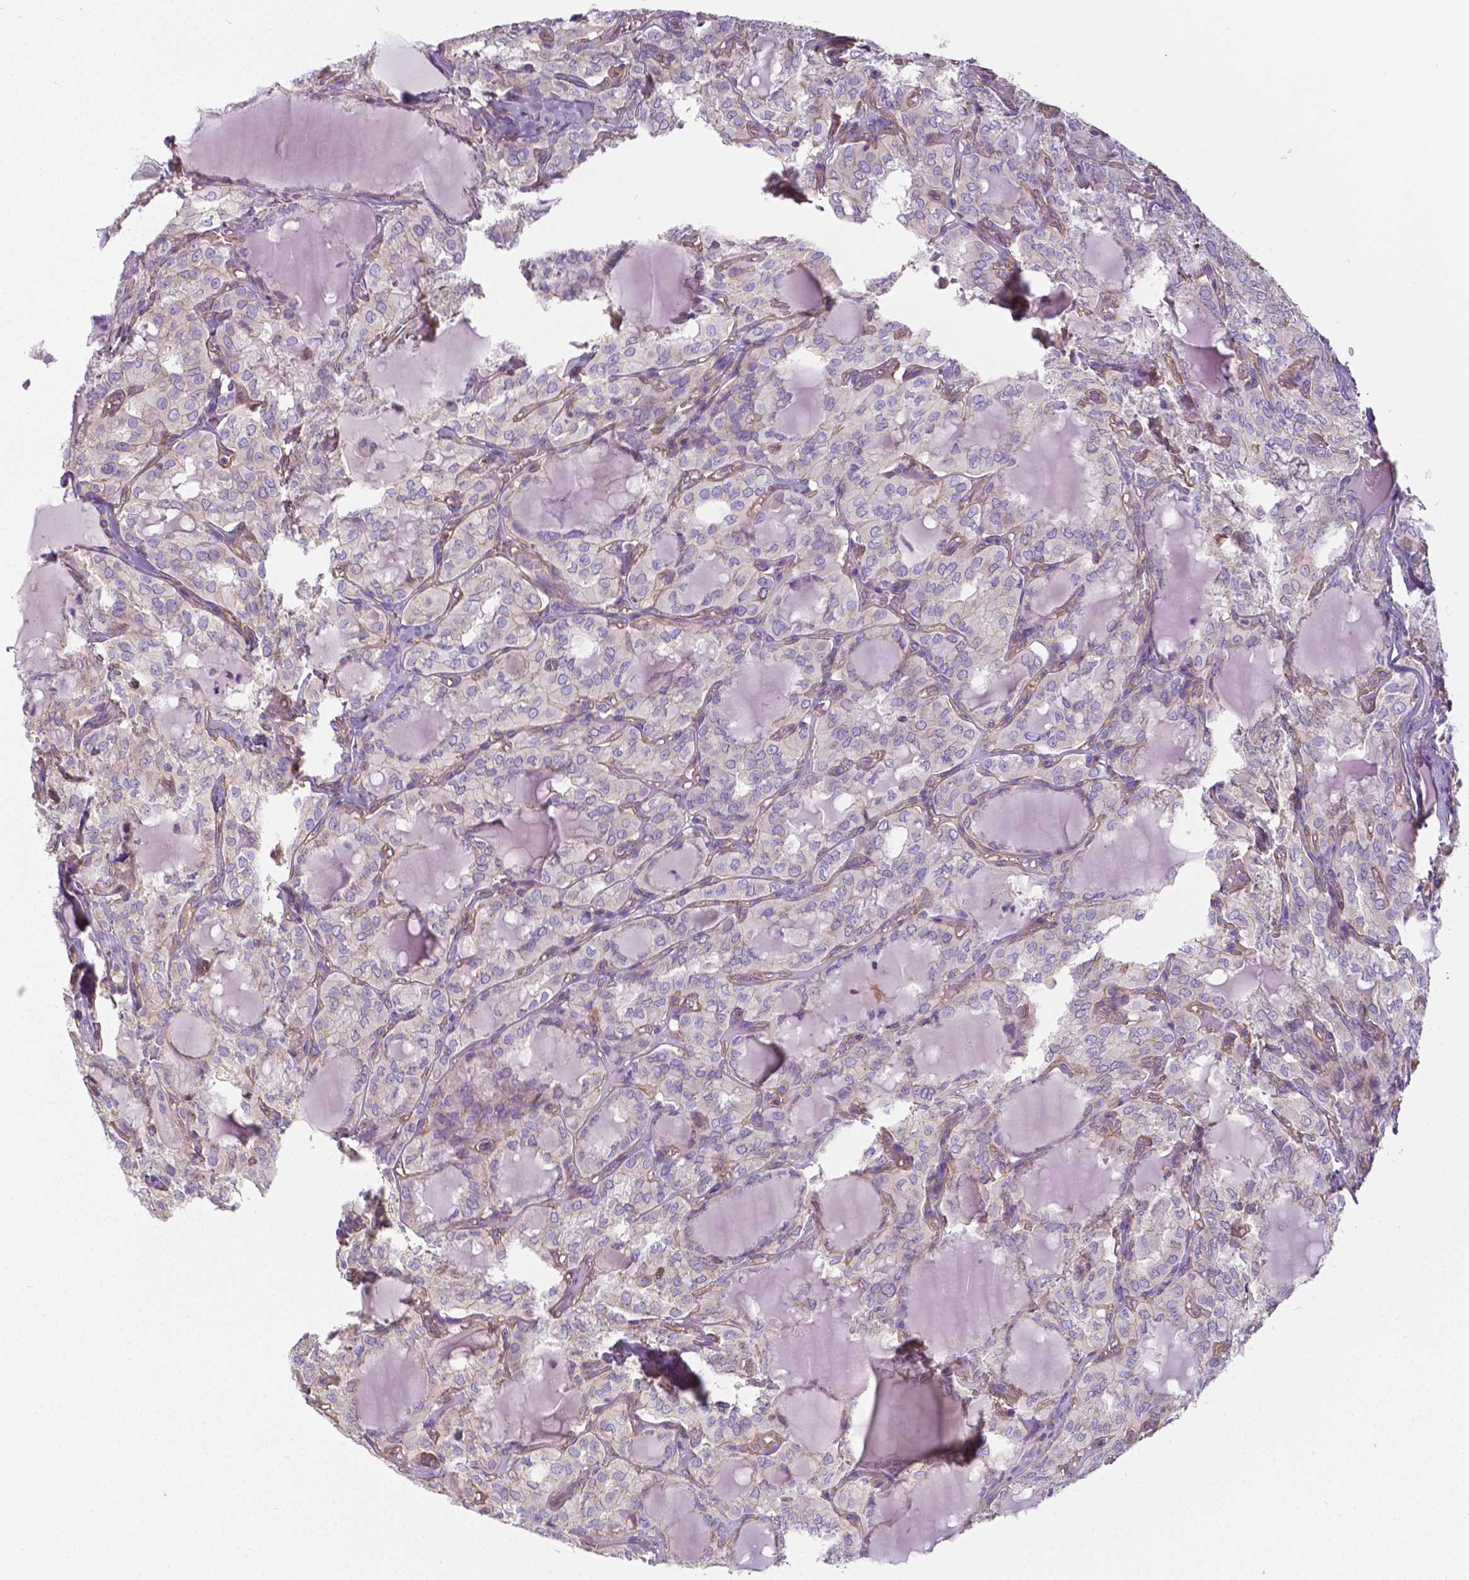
{"staining": {"intensity": "negative", "quantity": "none", "location": "none"}, "tissue": "thyroid cancer", "cell_type": "Tumor cells", "image_type": "cancer", "snomed": [{"axis": "morphology", "description": "Papillary adenocarcinoma, NOS"}, {"axis": "topography", "description": "Thyroid gland"}], "caption": "IHC photomicrograph of thyroid papillary adenocarcinoma stained for a protein (brown), which shows no staining in tumor cells.", "gene": "CRMP1", "patient": {"sex": "male", "age": 20}}